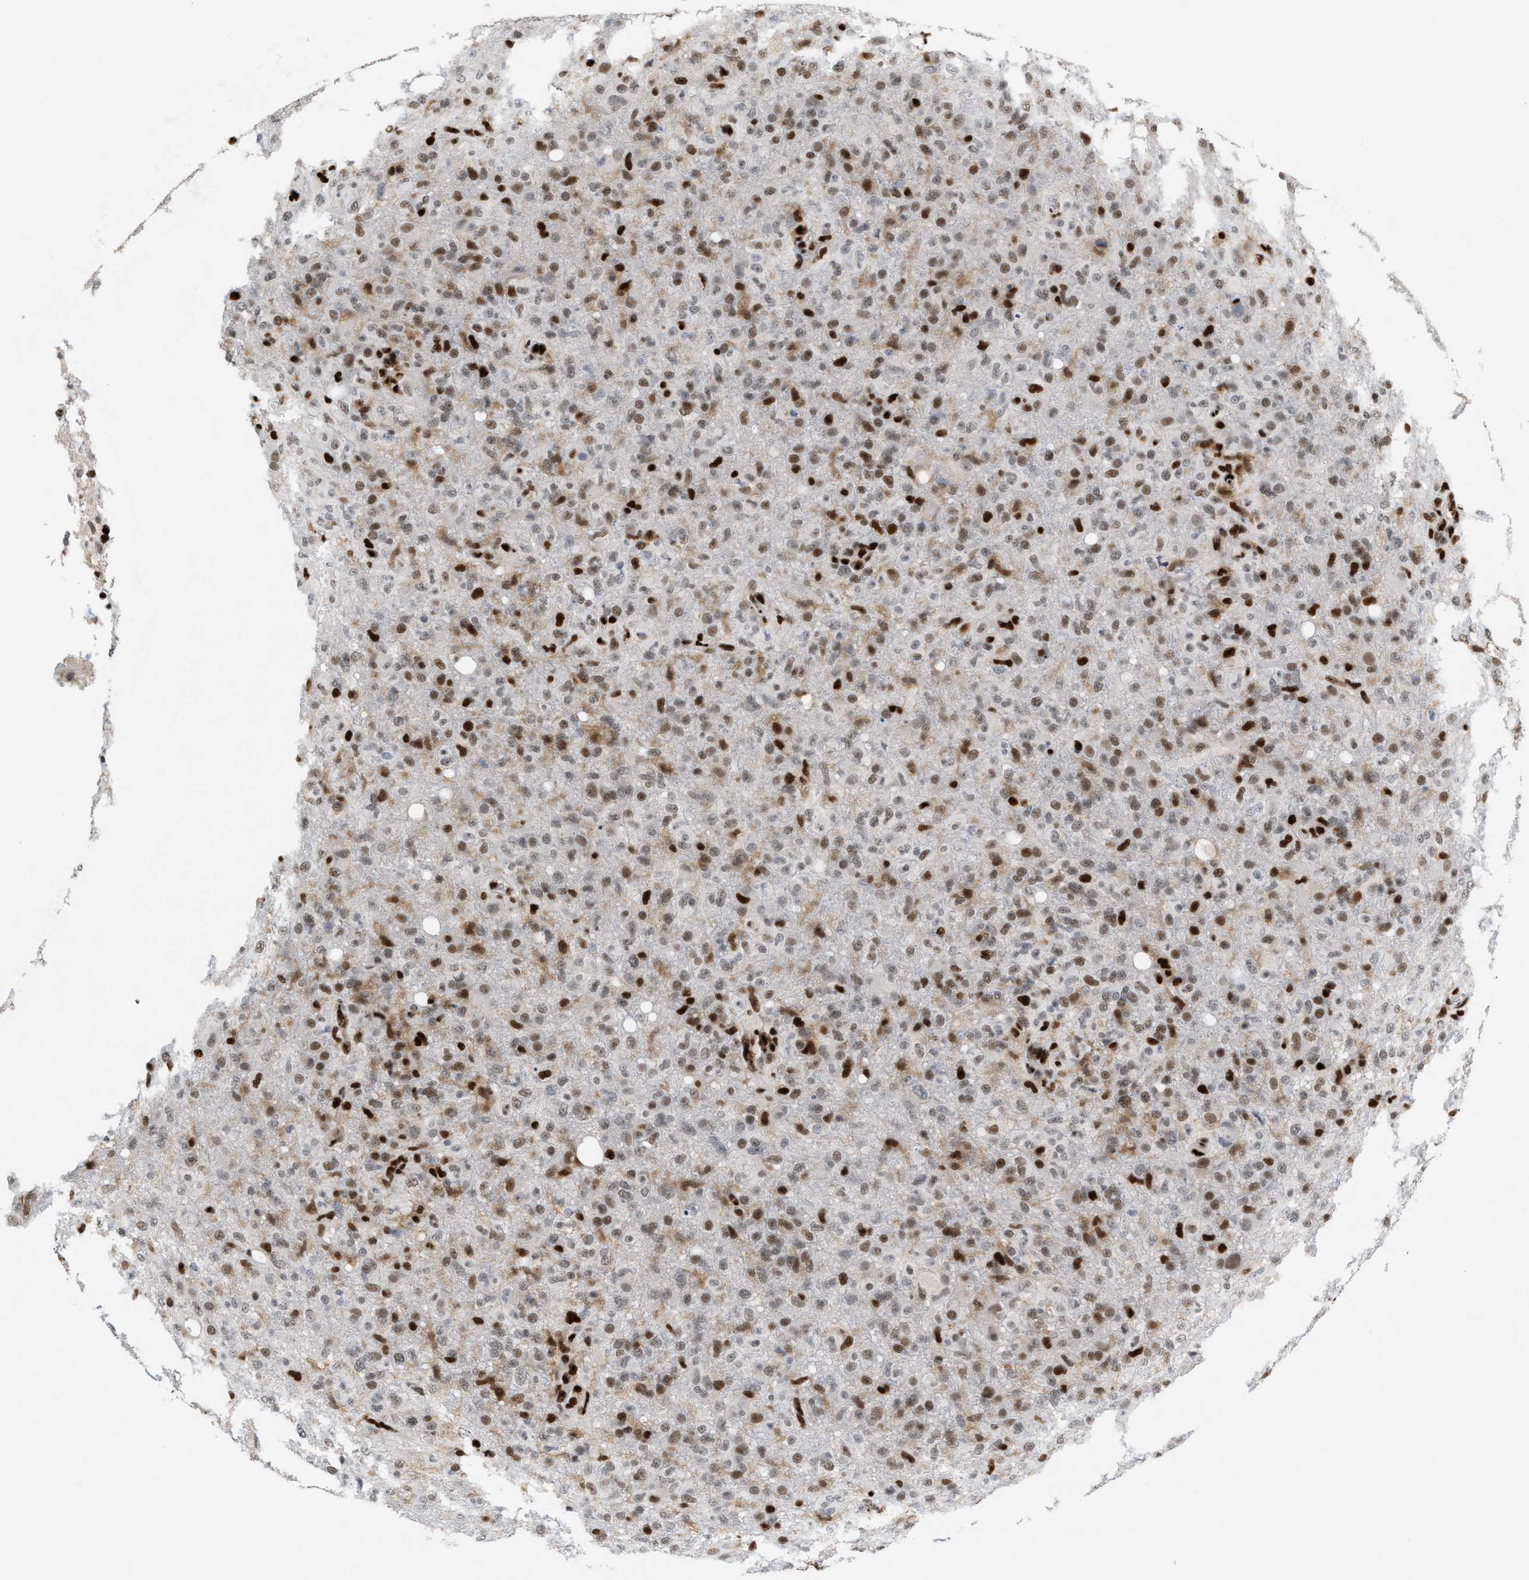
{"staining": {"intensity": "strong", "quantity": "25%-75%", "location": "nuclear"}, "tissue": "glioma", "cell_type": "Tumor cells", "image_type": "cancer", "snomed": [{"axis": "morphology", "description": "Glioma, malignant, High grade"}, {"axis": "topography", "description": "Brain"}], "caption": "Glioma was stained to show a protein in brown. There is high levels of strong nuclear staining in about 25%-75% of tumor cells.", "gene": "RNASEK-C17orf49", "patient": {"sex": "female", "age": 57}}